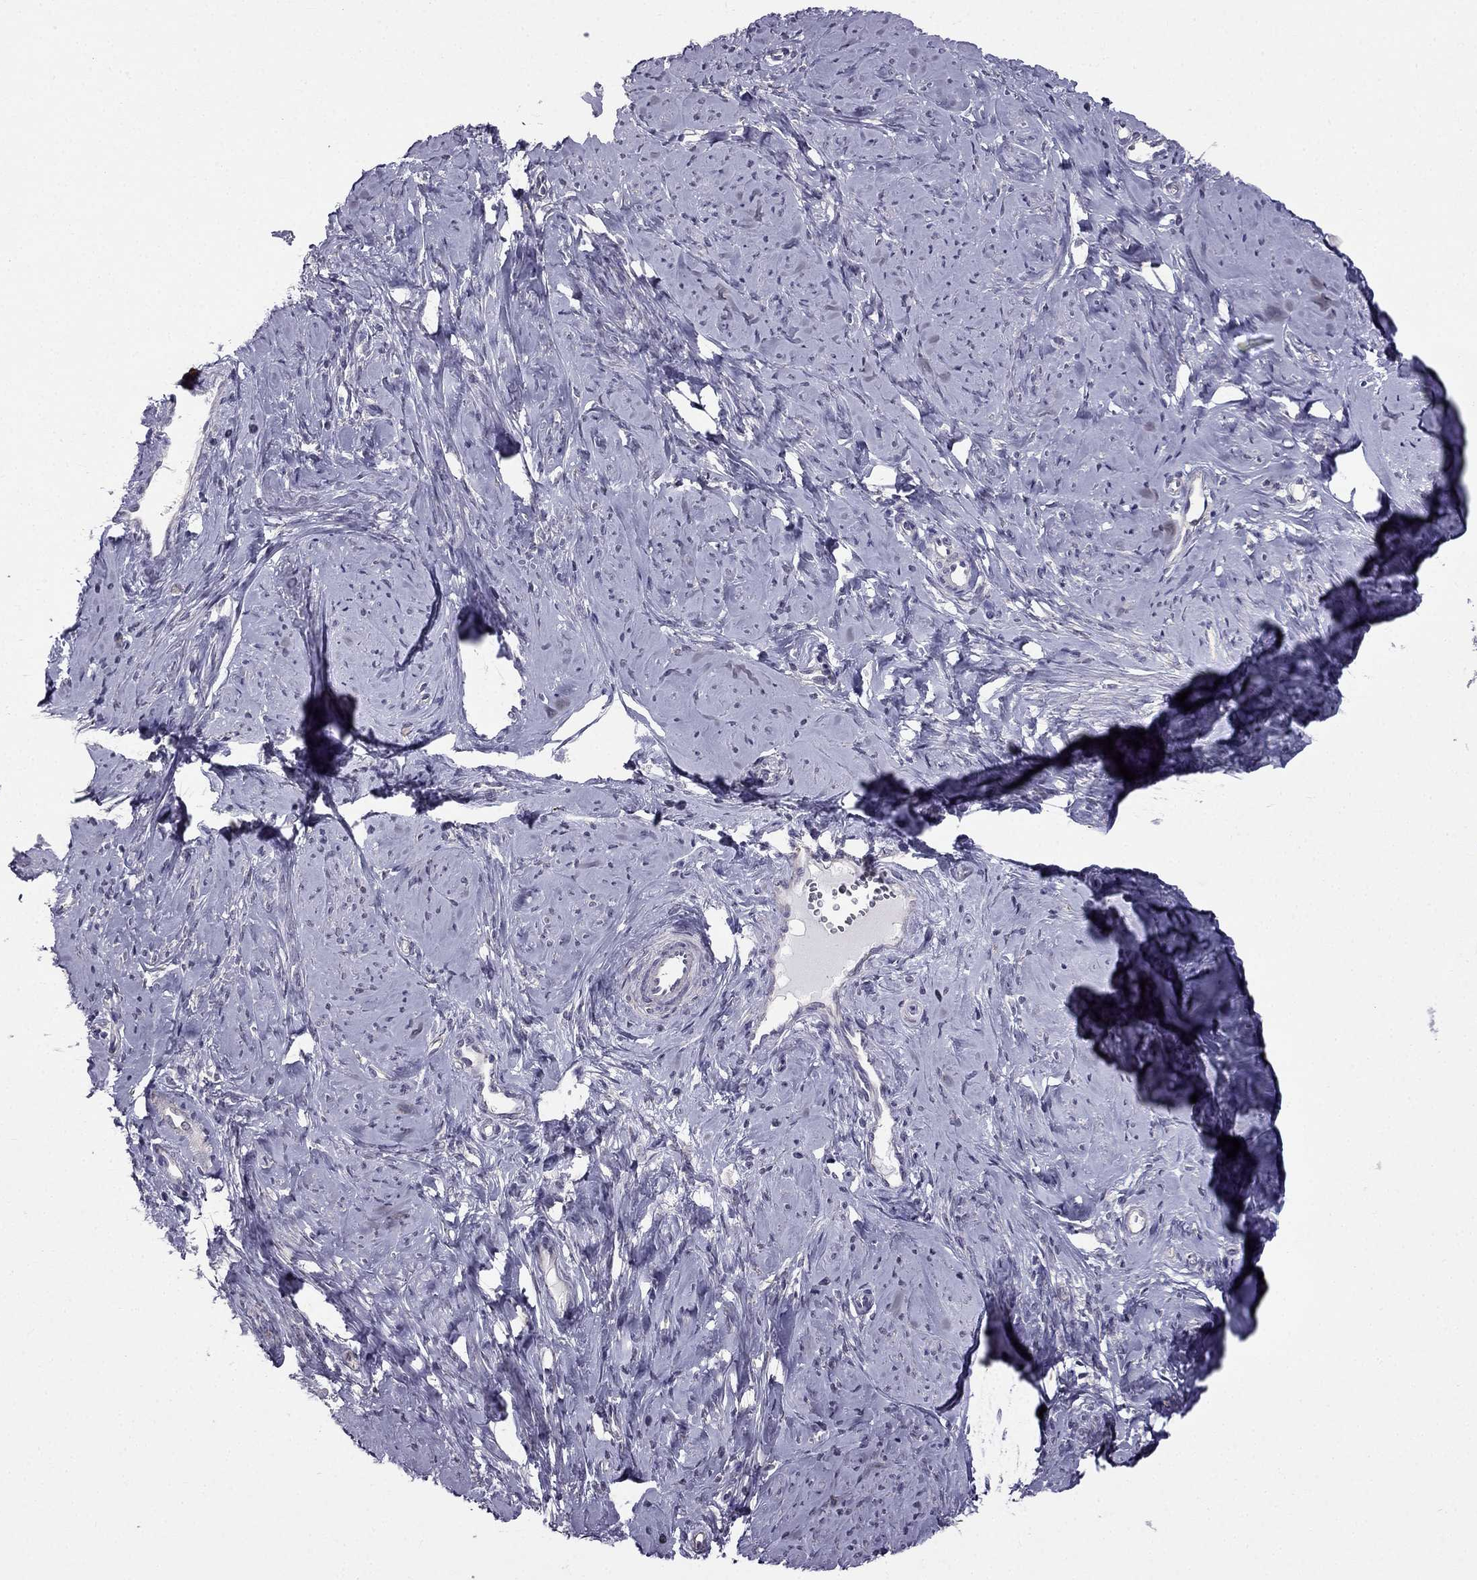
{"staining": {"intensity": "negative", "quantity": "none", "location": "none"}, "tissue": "smooth muscle", "cell_type": "Smooth muscle cells", "image_type": "normal", "snomed": [{"axis": "morphology", "description": "Normal tissue, NOS"}, {"axis": "topography", "description": "Smooth muscle"}], "caption": "IHC of normal smooth muscle displays no staining in smooth muscle cells.", "gene": "HSFX1", "patient": {"sex": "female", "age": 48}}